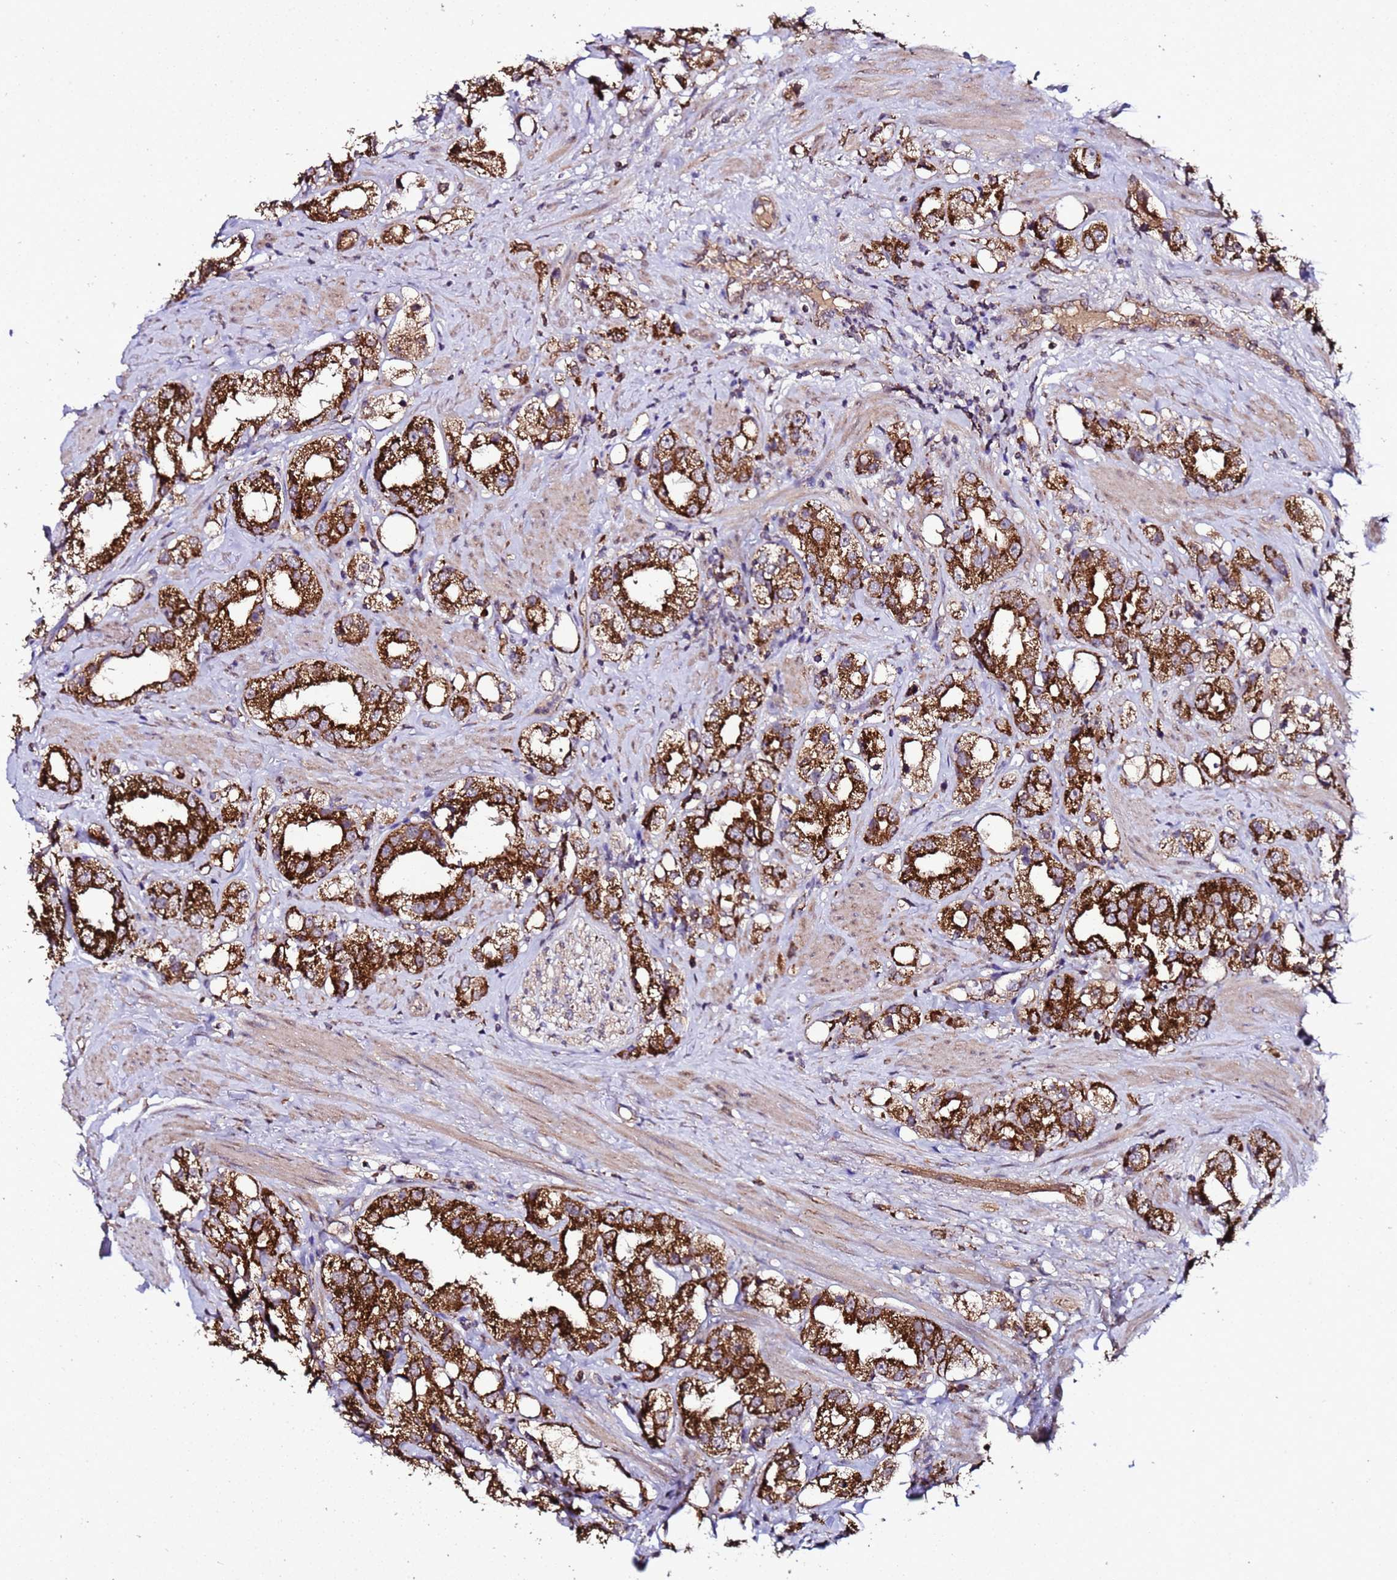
{"staining": {"intensity": "strong", "quantity": ">75%", "location": "cytoplasmic/membranous"}, "tissue": "prostate cancer", "cell_type": "Tumor cells", "image_type": "cancer", "snomed": [{"axis": "morphology", "description": "Adenocarcinoma, NOS"}, {"axis": "topography", "description": "Prostate"}], "caption": "Human prostate cancer stained for a protein (brown) demonstrates strong cytoplasmic/membranous positive positivity in approximately >75% of tumor cells.", "gene": "HSPBAP1", "patient": {"sex": "male", "age": 79}}